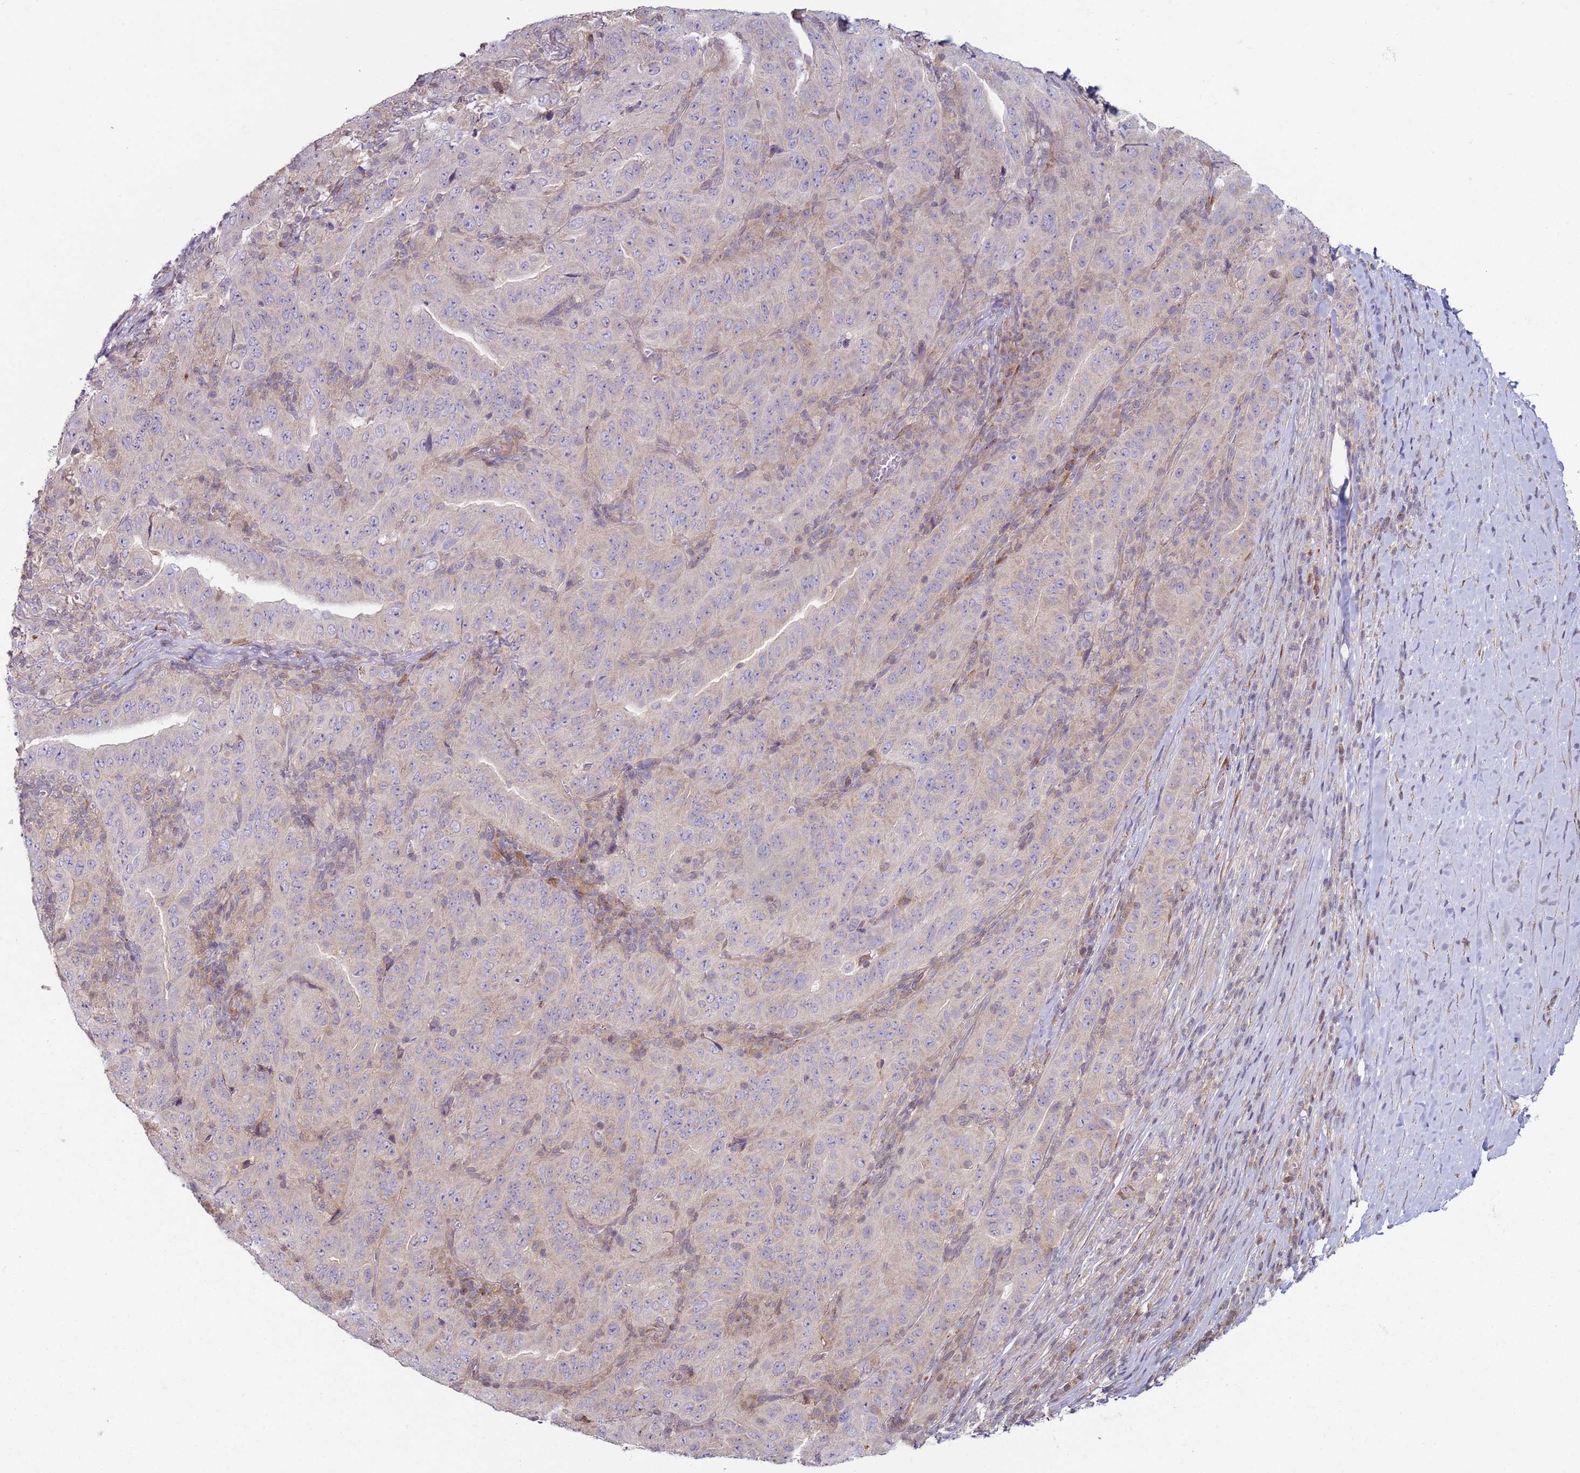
{"staining": {"intensity": "negative", "quantity": "none", "location": "none"}, "tissue": "pancreatic cancer", "cell_type": "Tumor cells", "image_type": "cancer", "snomed": [{"axis": "morphology", "description": "Adenocarcinoma, NOS"}, {"axis": "topography", "description": "Pancreas"}], "caption": "Immunohistochemical staining of pancreatic cancer shows no significant staining in tumor cells.", "gene": "SNAPC4", "patient": {"sex": "male", "age": 63}}